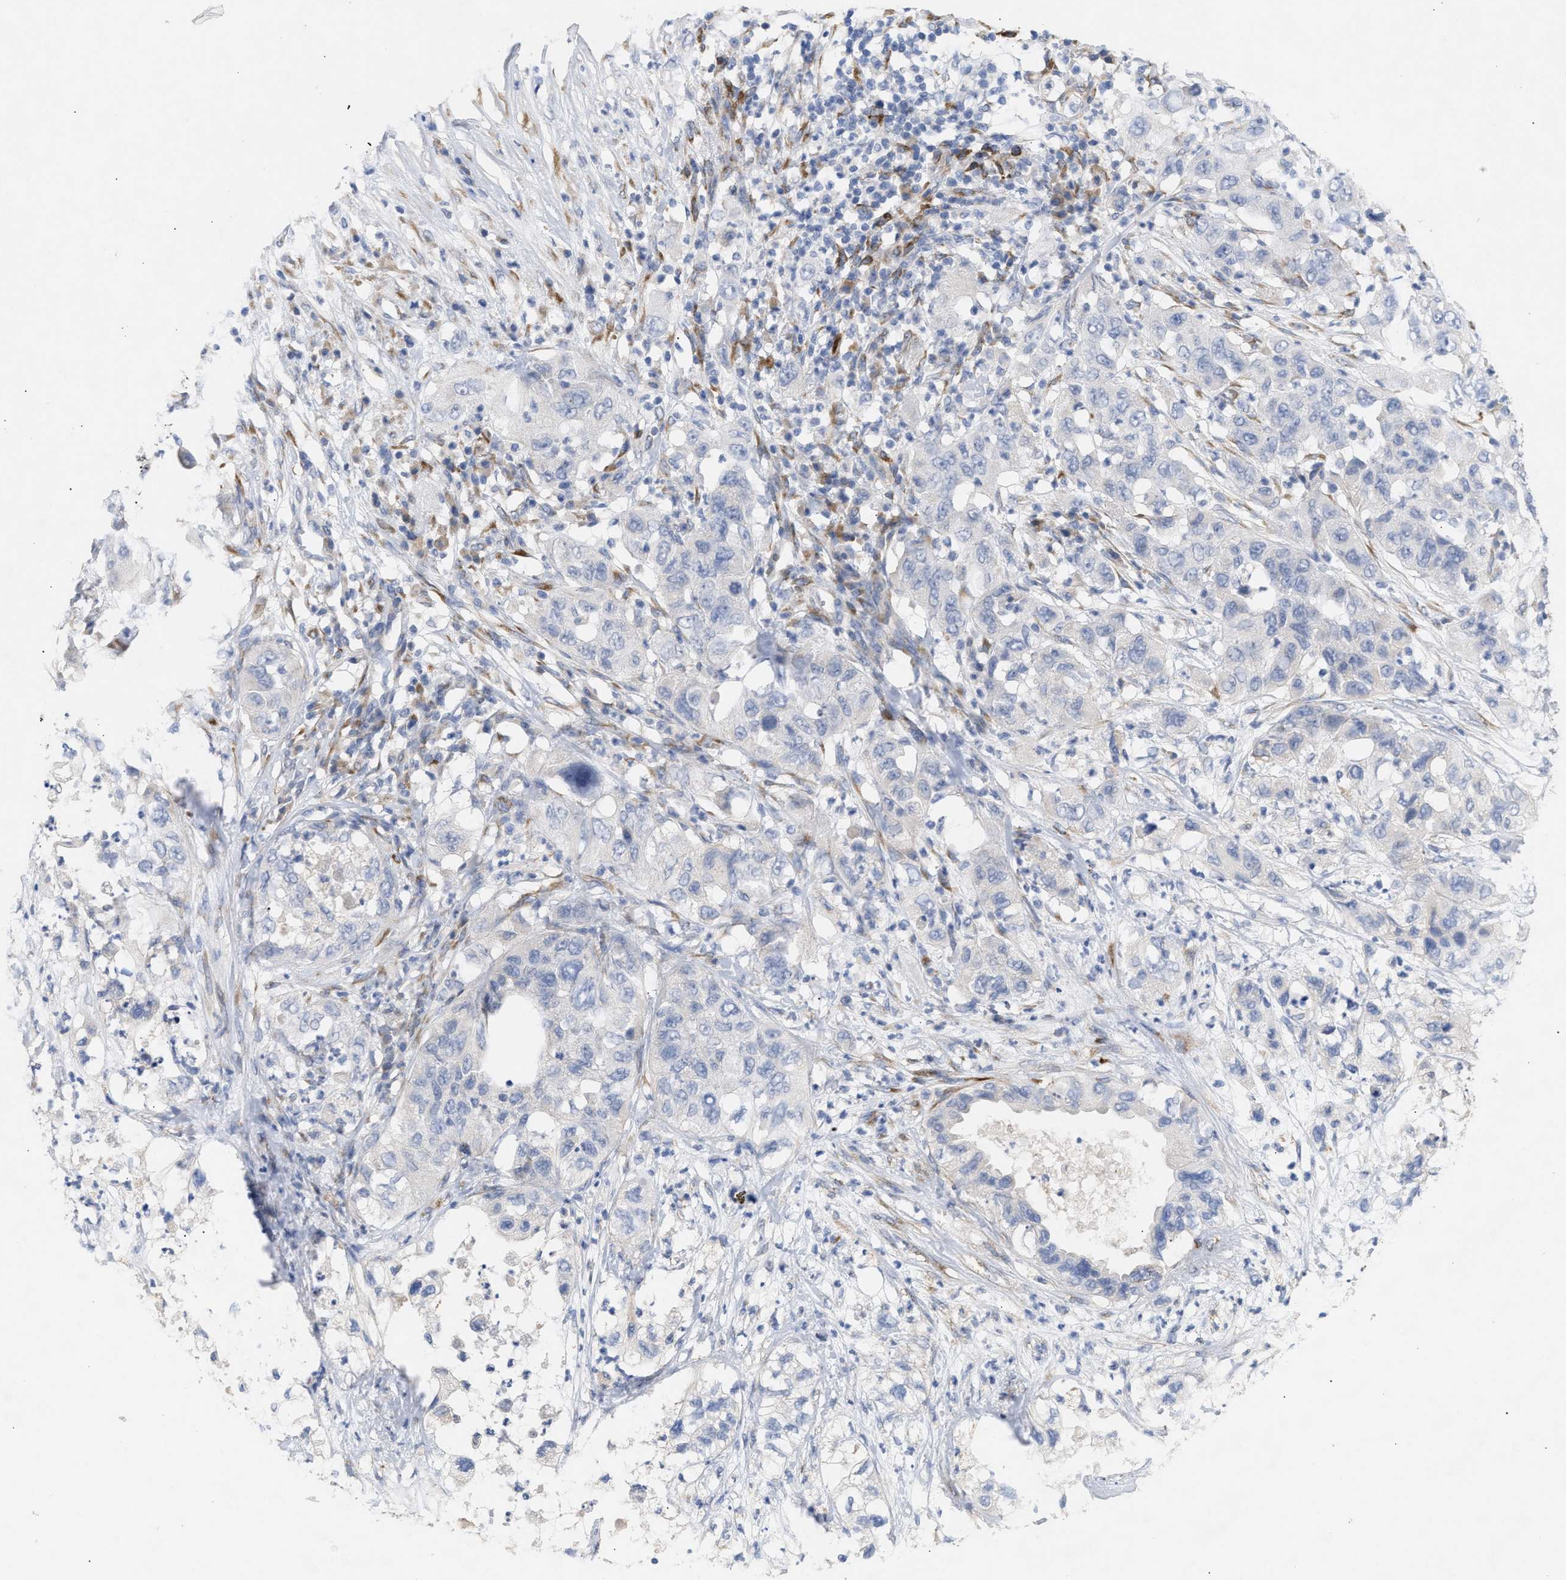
{"staining": {"intensity": "negative", "quantity": "none", "location": "none"}, "tissue": "pancreatic cancer", "cell_type": "Tumor cells", "image_type": "cancer", "snomed": [{"axis": "morphology", "description": "Adenocarcinoma, NOS"}, {"axis": "topography", "description": "Pancreas"}], "caption": "Pancreatic cancer was stained to show a protein in brown. There is no significant expression in tumor cells.", "gene": "SELENOM", "patient": {"sex": "female", "age": 78}}